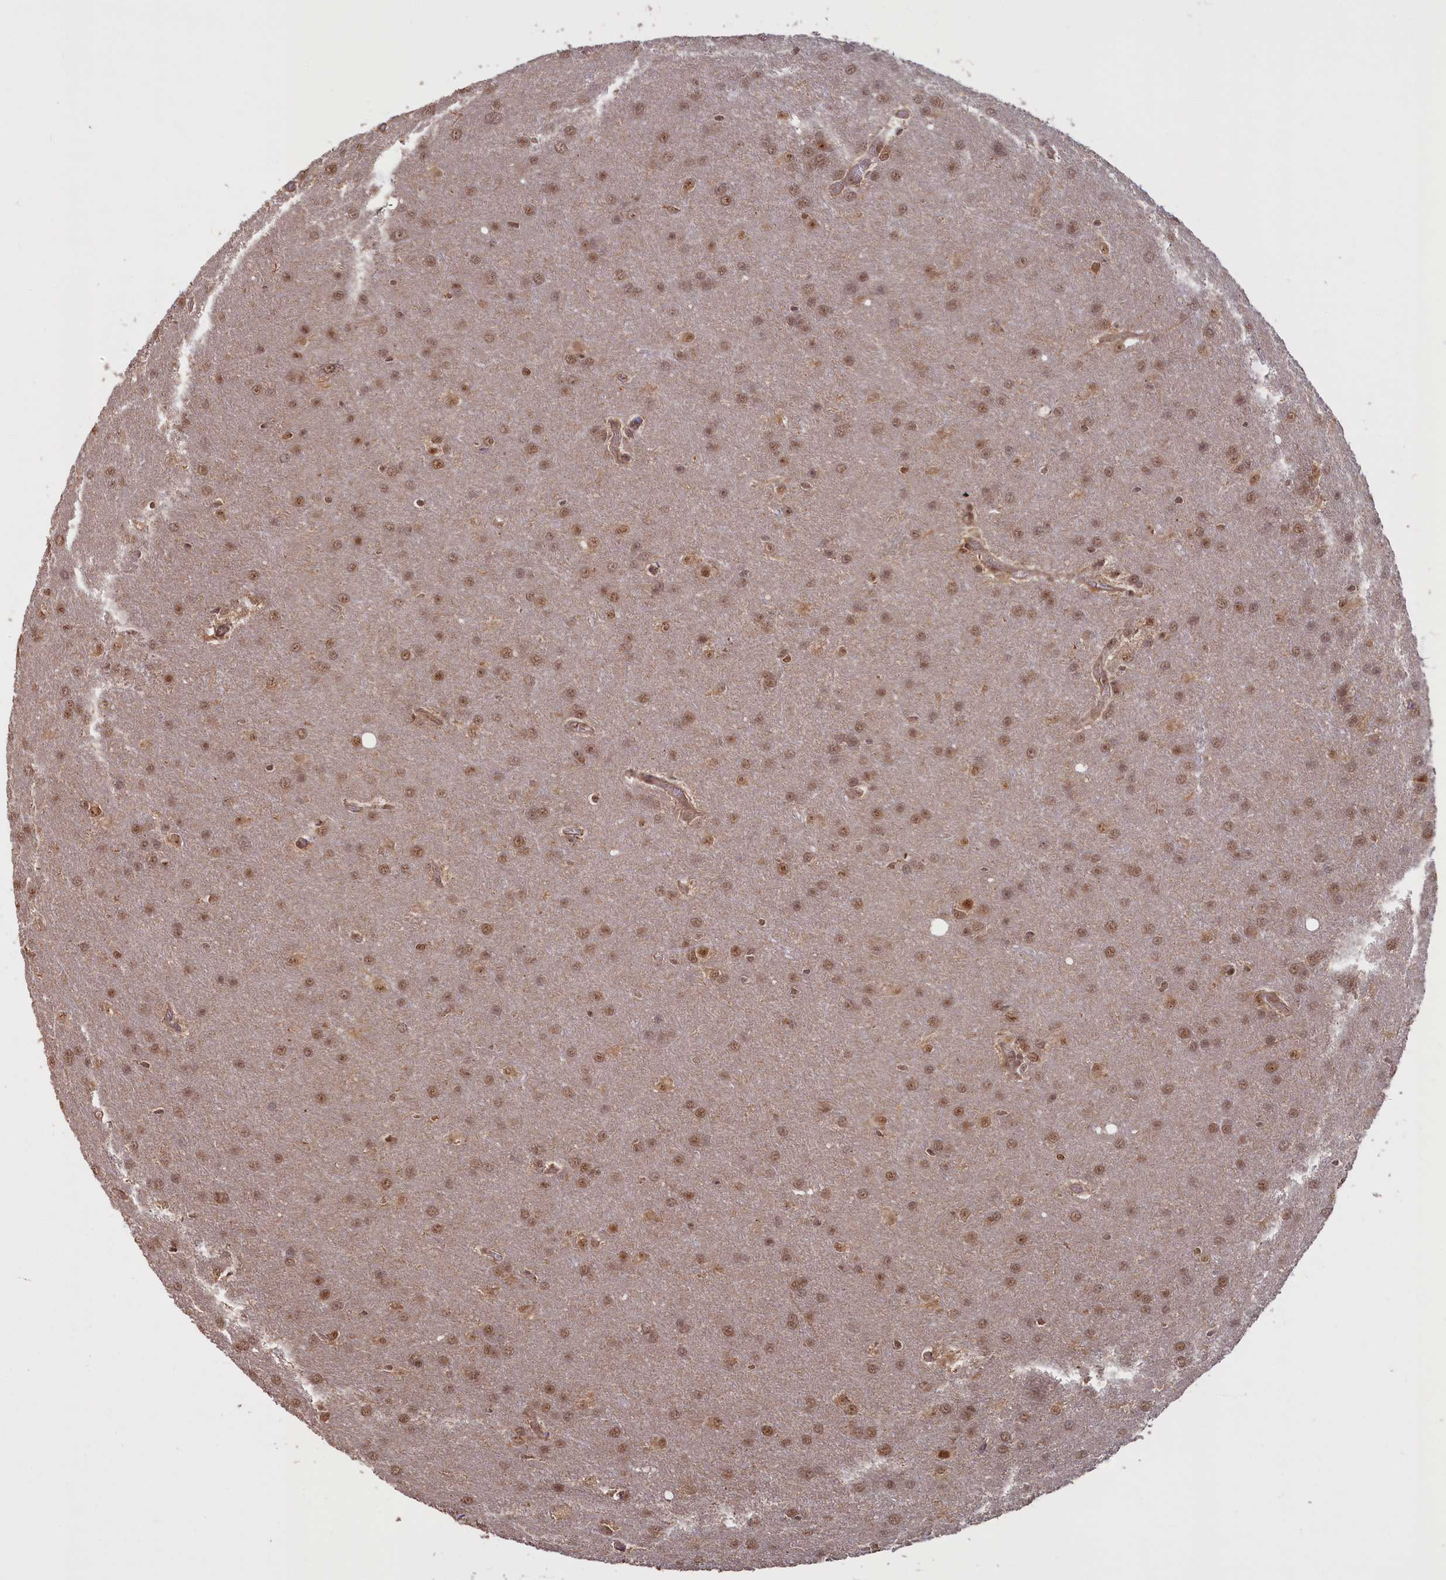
{"staining": {"intensity": "moderate", "quantity": ">75%", "location": "nuclear"}, "tissue": "glioma", "cell_type": "Tumor cells", "image_type": "cancer", "snomed": [{"axis": "morphology", "description": "Glioma, malignant, Low grade"}, {"axis": "topography", "description": "Brain"}], "caption": "Immunohistochemical staining of human malignant glioma (low-grade) demonstrates medium levels of moderate nuclear staining in approximately >75% of tumor cells. Ihc stains the protein in brown and the nuclei are stained blue.", "gene": "HIF3A", "patient": {"sex": "female", "age": 32}}